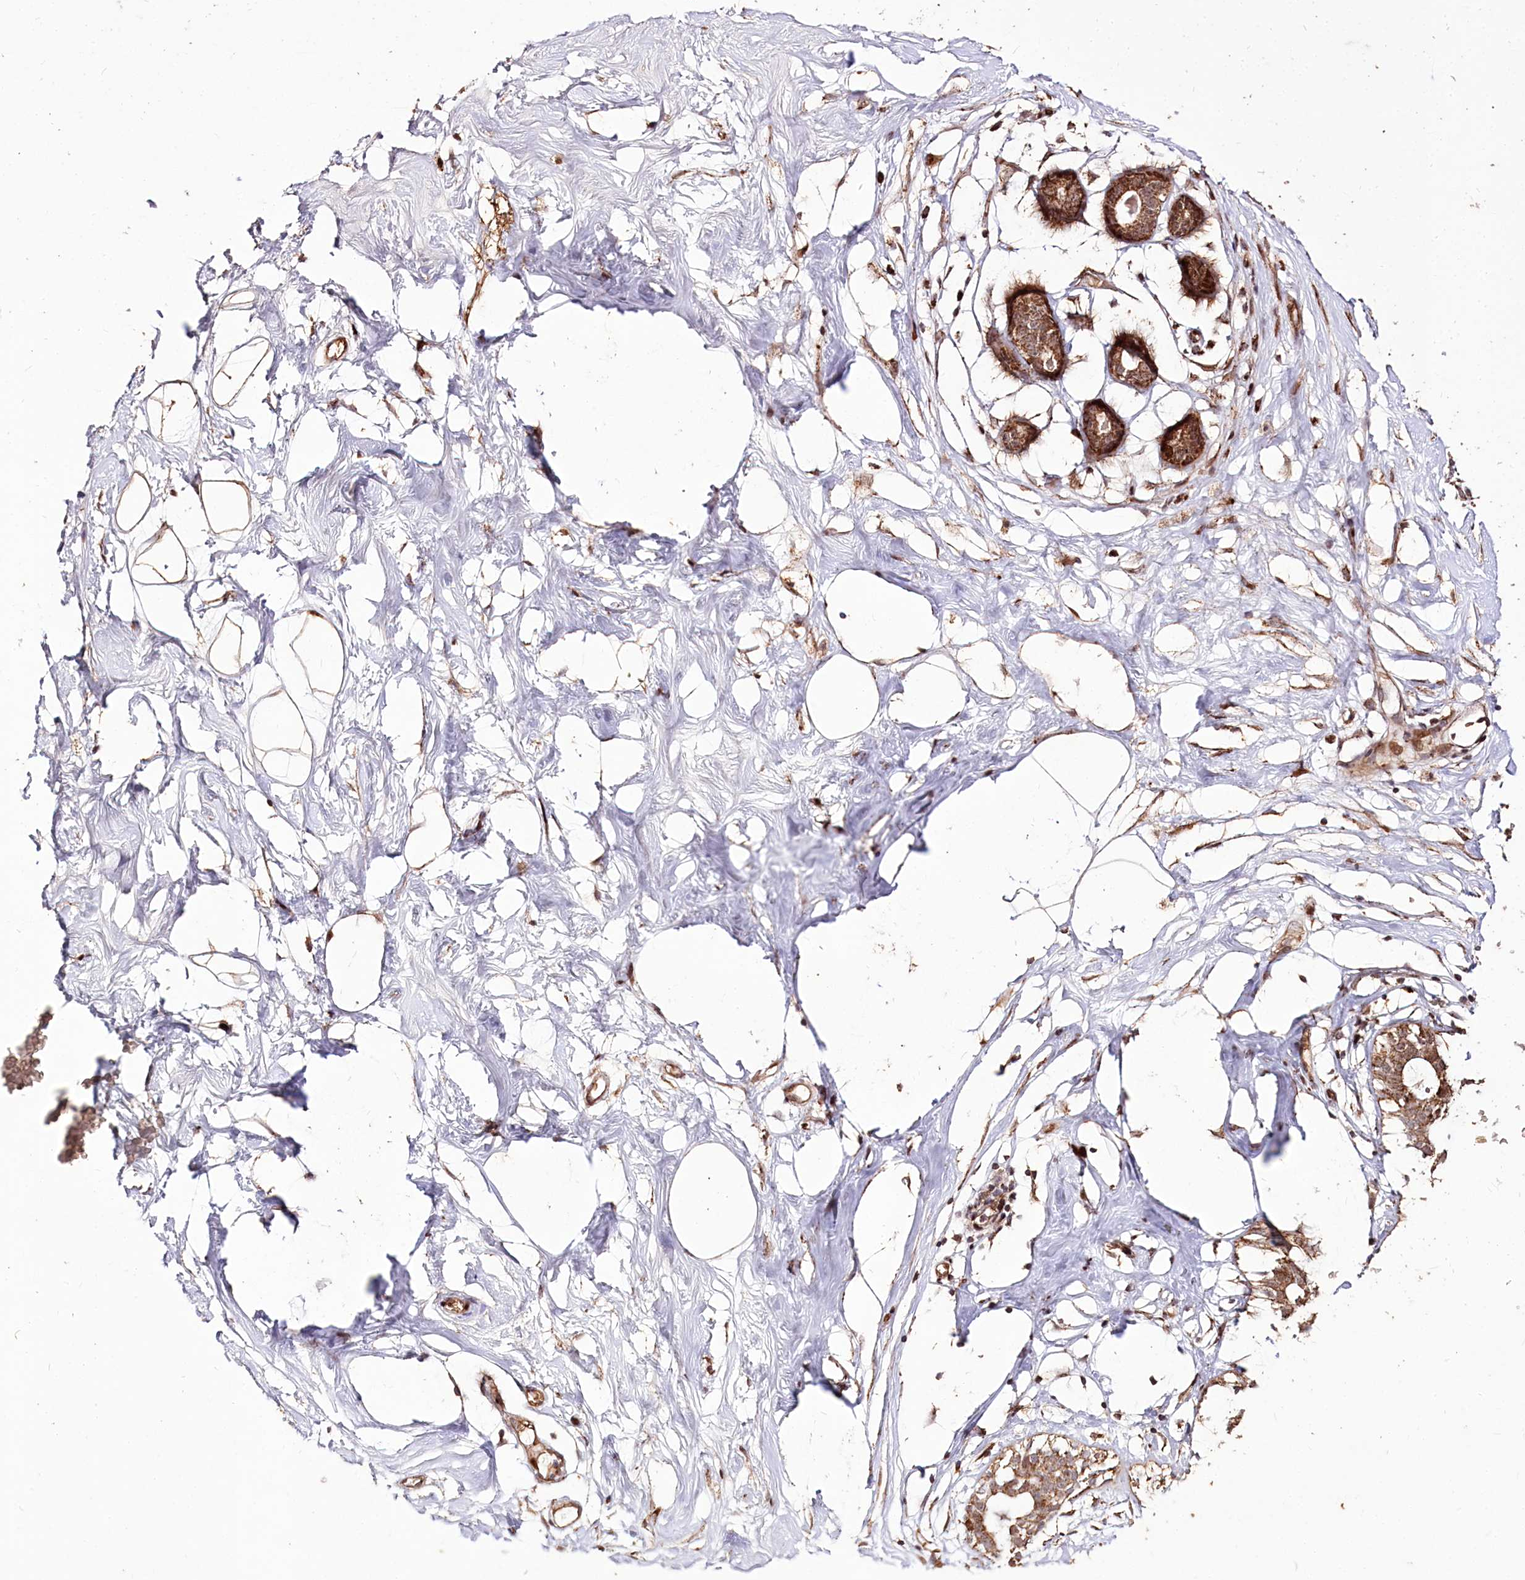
{"staining": {"intensity": "moderate", "quantity": "<25%", "location": "cytoplasmic/membranous"}, "tissue": "breast", "cell_type": "Adipocytes", "image_type": "normal", "snomed": [{"axis": "morphology", "description": "Normal tissue, NOS"}, {"axis": "morphology", "description": "Adenoma, NOS"}, {"axis": "topography", "description": "Breast"}], "caption": "Brown immunohistochemical staining in normal breast displays moderate cytoplasmic/membranous staining in about <25% of adipocytes. (DAB IHC with brightfield microscopy, high magnification).", "gene": "CARD19", "patient": {"sex": "female", "age": 23}}